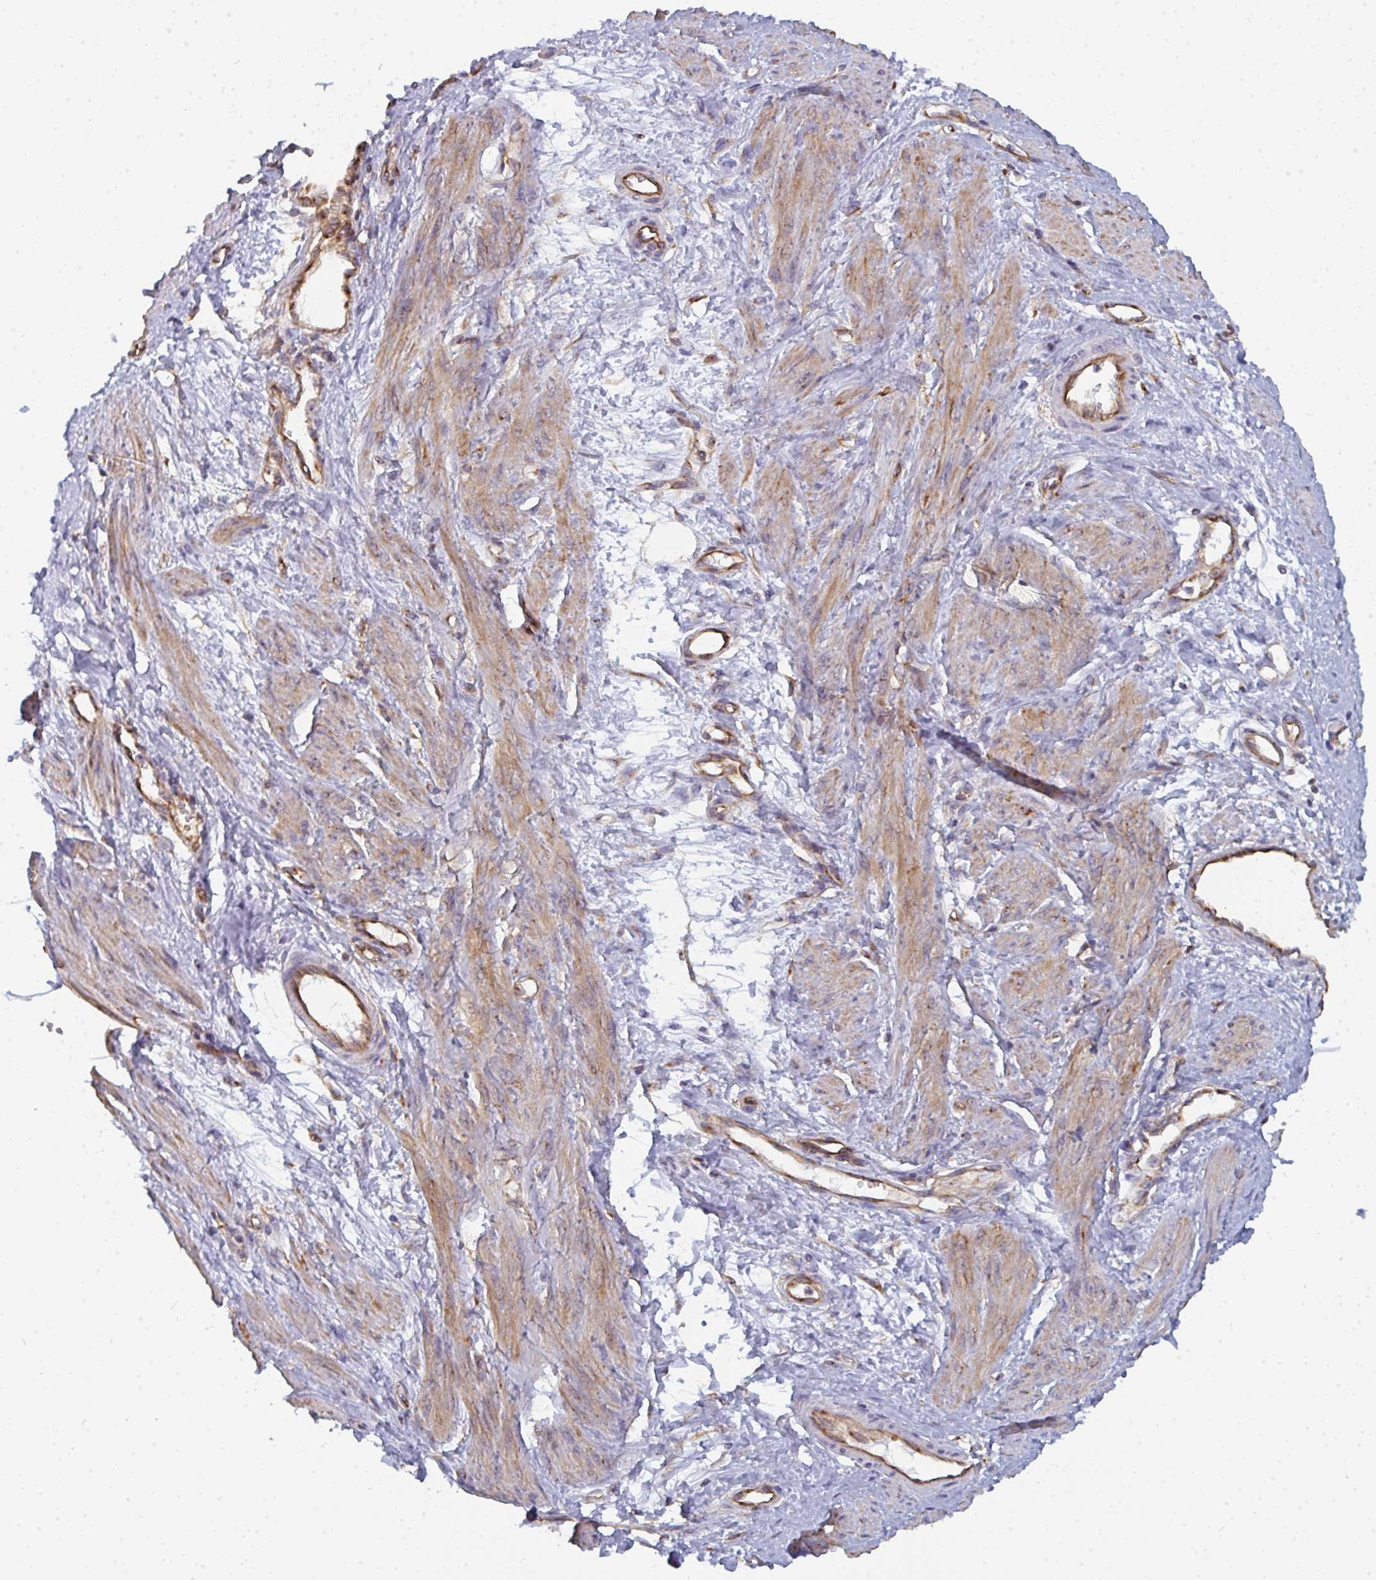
{"staining": {"intensity": "moderate", "quantity": "25%-75%", "location": "cytoplasmic/membranous"}, "tissue": "smooth muscle", "cell_type": "Smooth muscle cells", "image_type": "normal", "snomed": [{"axis": "morphology", "description": "Normal tissue, NOS"}, {"axis": "topography", "description": "Smooth muscle"}, {"axis": "topography", "description": "Uterus"}], "caption": "Benign smooth muscle shows moderate cytoplasmic/membranous expression in approximately 25%-75% of smooth muscle cells, visualized by immunohistochemistry.", "gene": "DYNC1I2", "patient": {"sex": "female", "age": 39}}